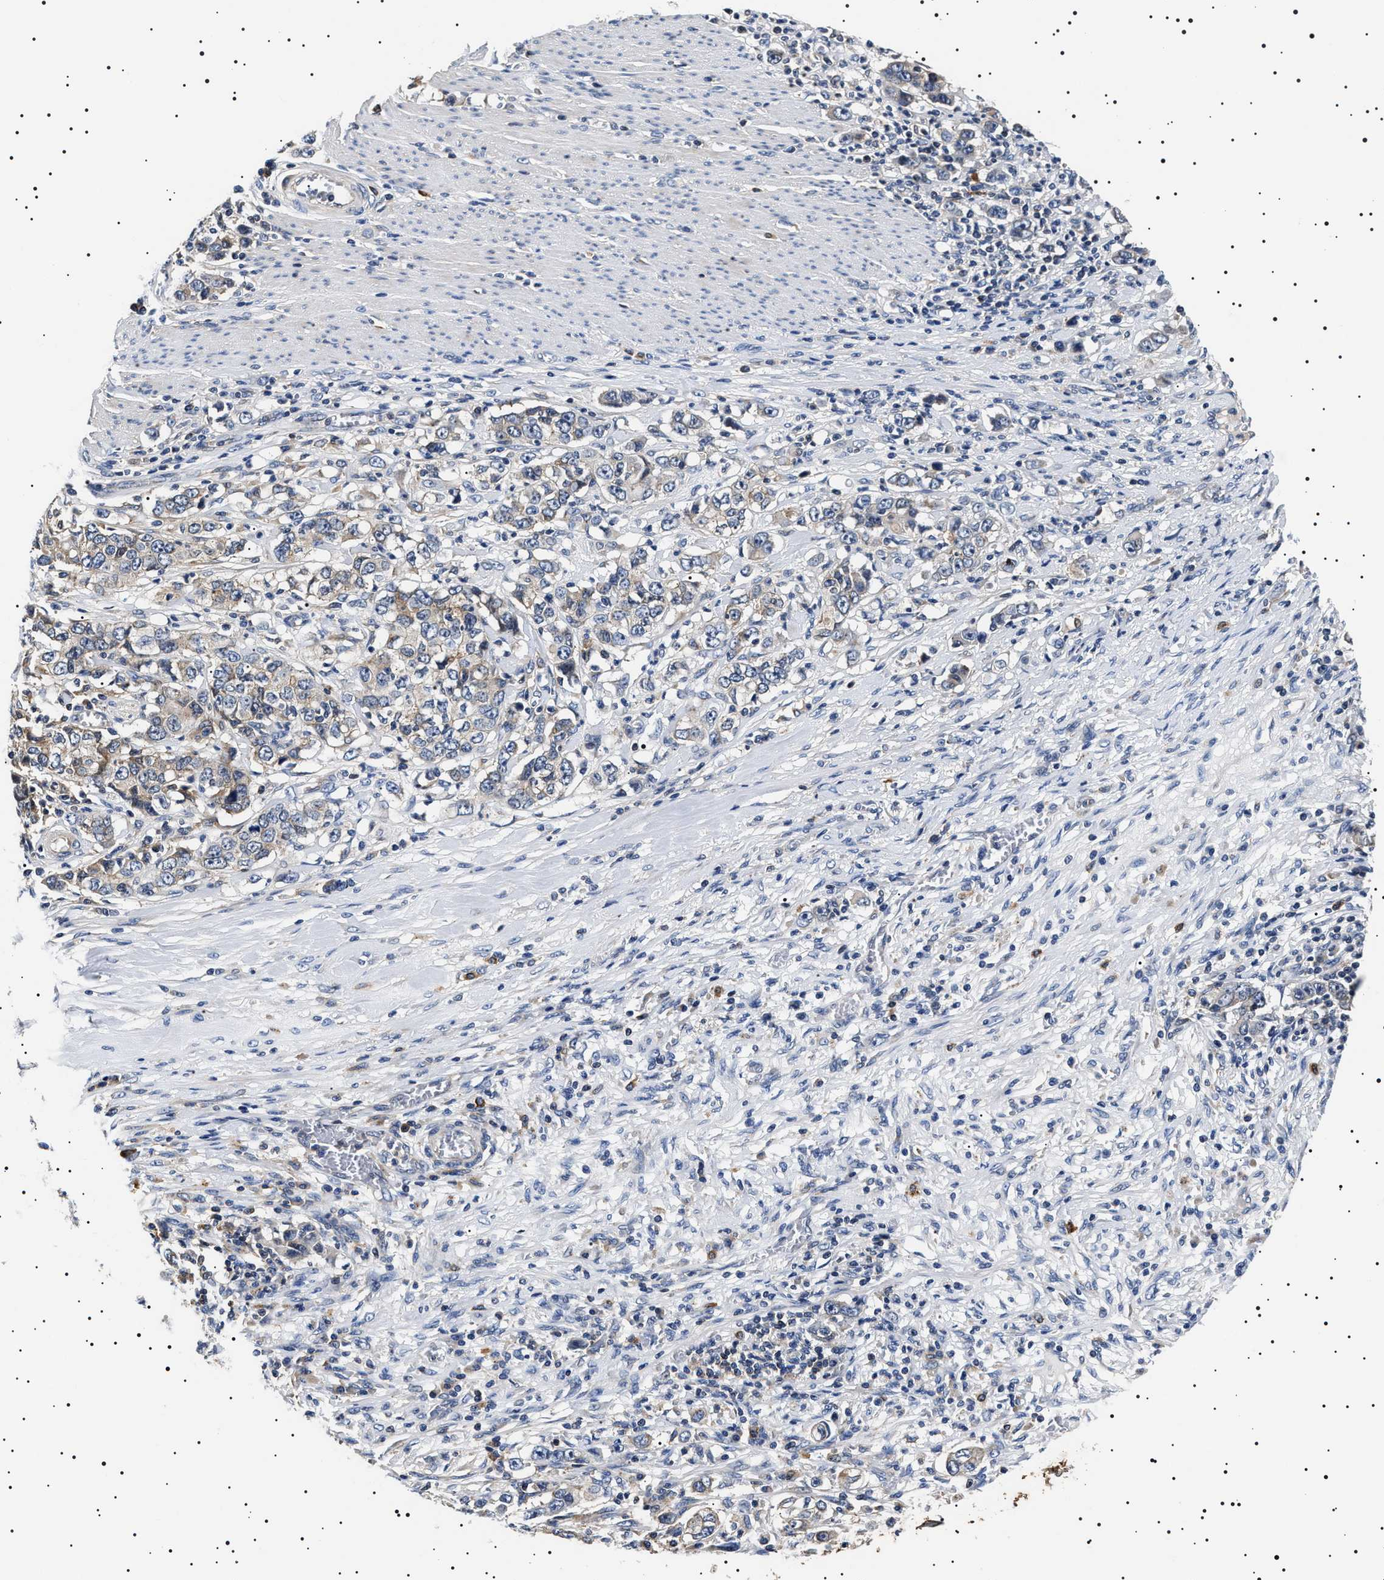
{"staining": {"intensity": "weak", "quantity": "25%-75%", "location": "cytoplasmic/membranous"}, "tissue": "stomach cancer", "cell_type": "Tumor cells", "image_type": "cancer", "snomed": [{"axis": "morphology", "description": "Adenocarcinoma, NOS"}, {"axis": "topography", "description": "Stomach, lower"}], "caption": "Stomach adenocarcinoma tissue shows weak cytoplasmic/membranous staining in approximately 25%-75% of tumor cells, visualized by immunohistochemistry. The staining was performed using DAB (3,3'-diaminobenzidine) to visualize the protein expression in brown, while the nuclei were stained in blue with hematoxylin (Magnification: 20x).", "gene": "SLC4A7", "patient": {"sex": "female", "age": 72}}